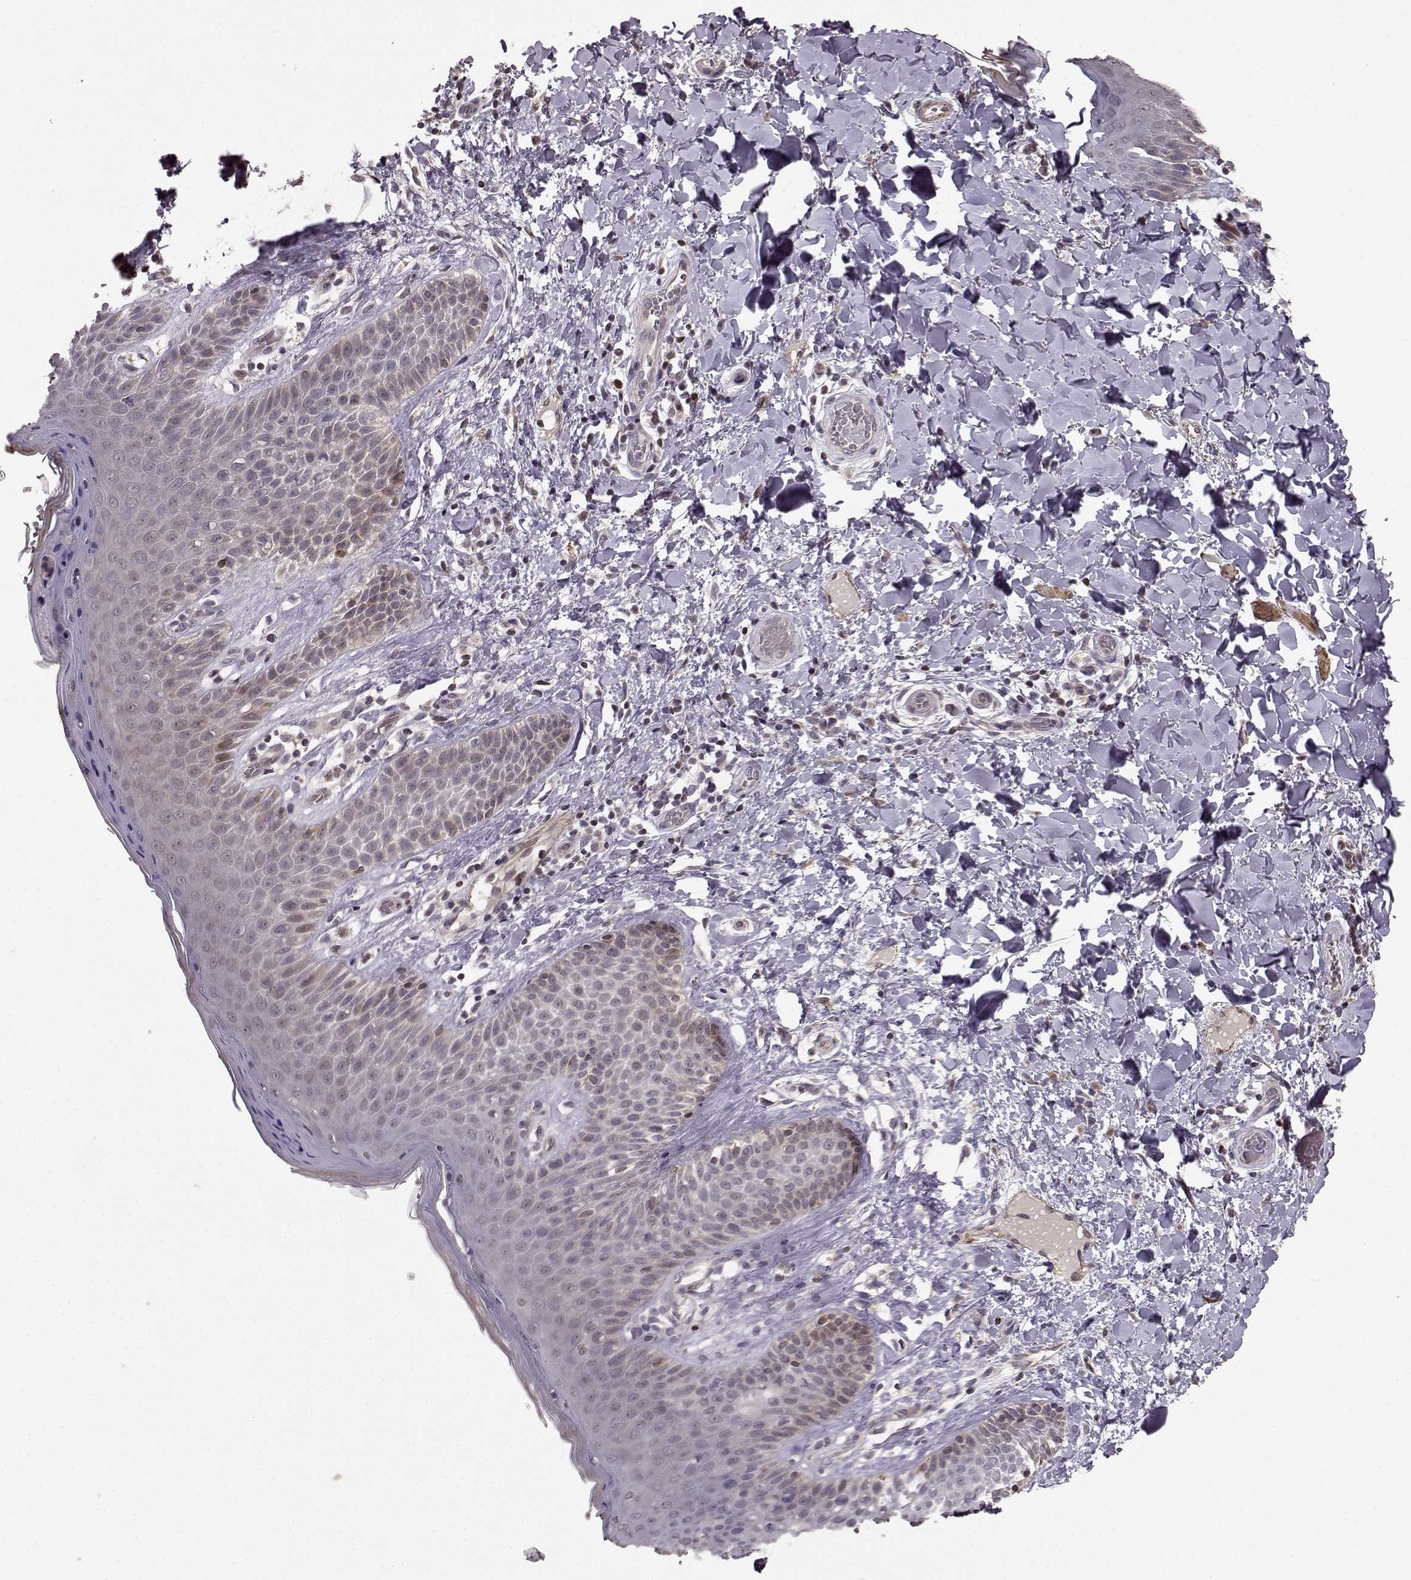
{"staining": {"intensity": "weak", "quantity": "<25%", "location": "cytoplasmic/membranous"}, "tissue": "skin", "cell_type": "Epidermal cells", "image_type": "normal", "snomed": [{"axis": "morphology", "description": "Normal tissue, NOS"}, {"axis": "topography", "description": "Anal"}], "caption": "This is an immunohistochemistry histopathology image of unremarkable human skin. There is no positivity in epidermal cells.", "gene": "BACH2", "patient": {"sex": "male", "age": 36}}